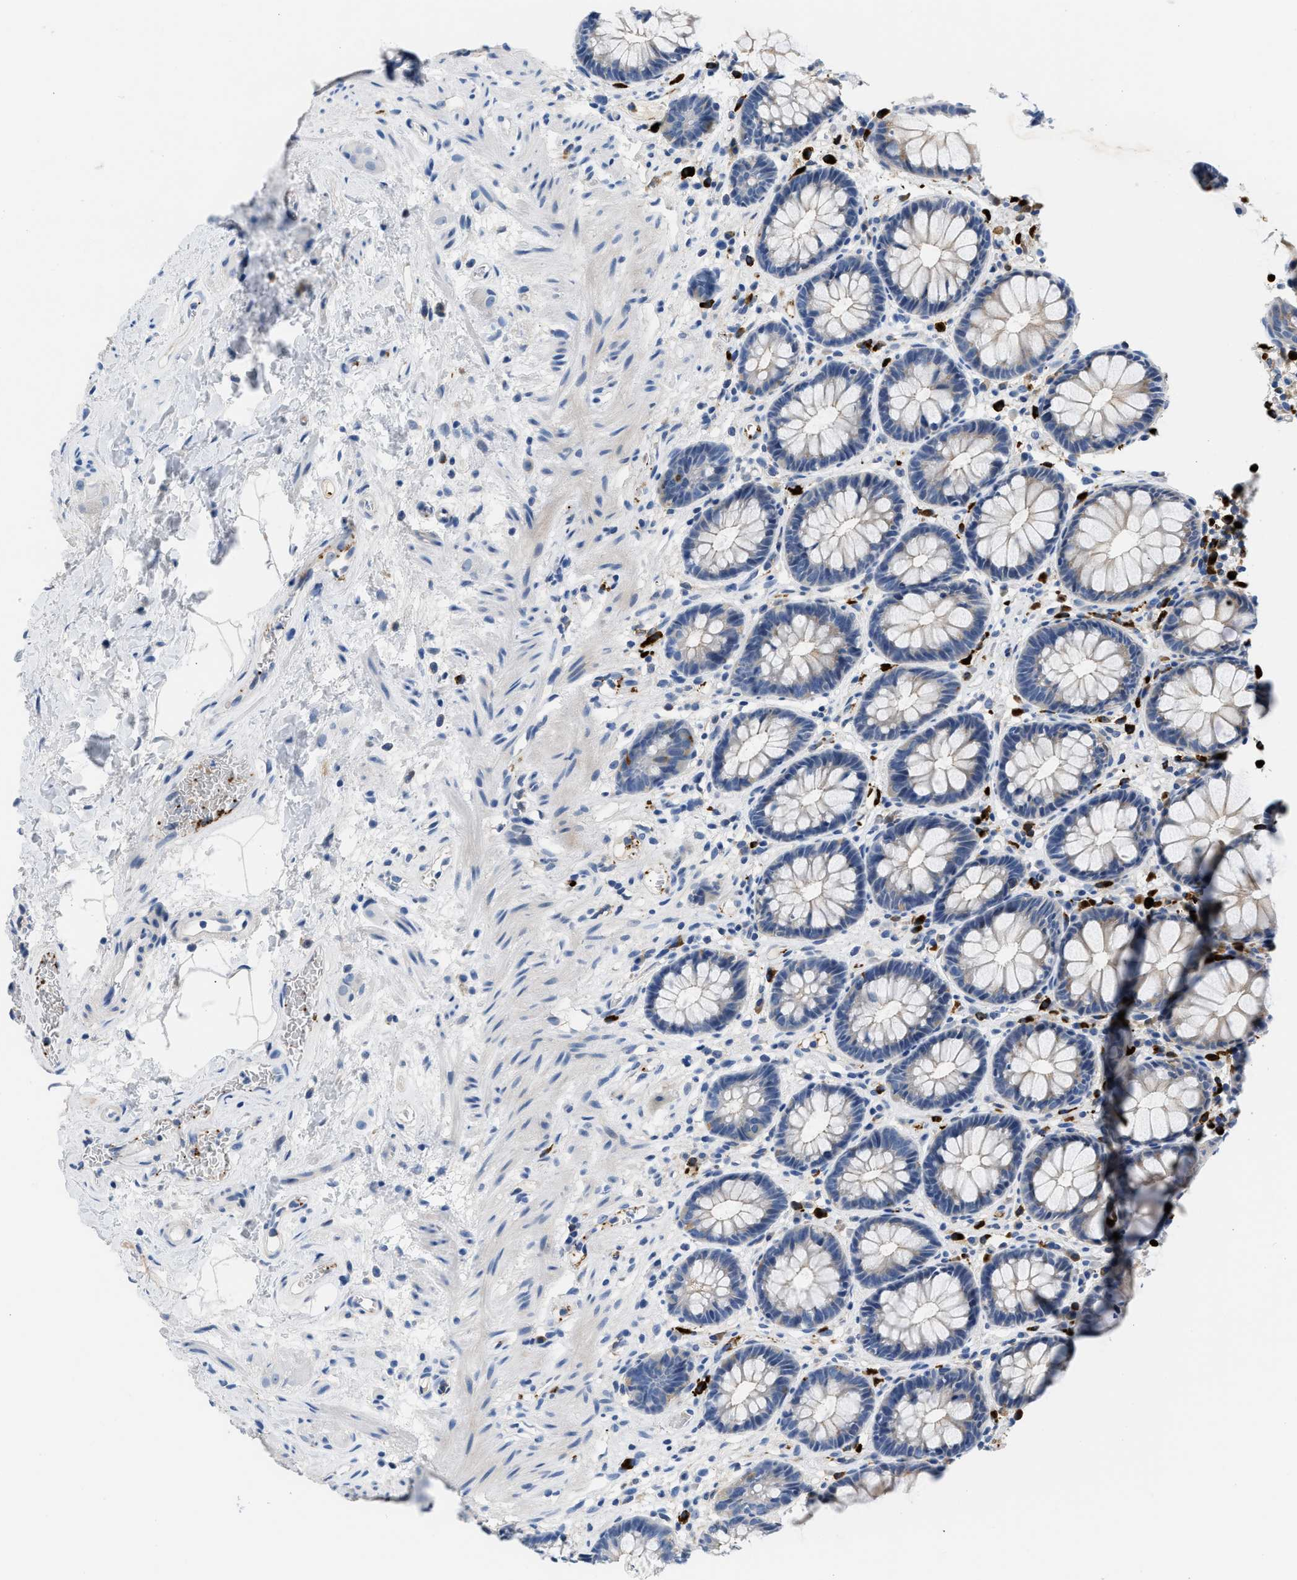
{"staining": {"intensity": "weak", "quantity": "25%-75%", "location": "cytoplasmic/membranous"}, "tissue": "rectum", "cell_type": "Glandular cells", "image_type": "normal", "snomed": [{"axis": "morphology", "description": "Normal tissue, NOS"}, {"axis": "topography", "description": "Rectum"}], "caption": "Weak cytoplasmic/membranous staining for a protein is present in about 25%-75% of glandular cells of benign rectum using immunohistochemistry.", "gene": "FGF18", "patient": {"sex": "male", "age": 64}}